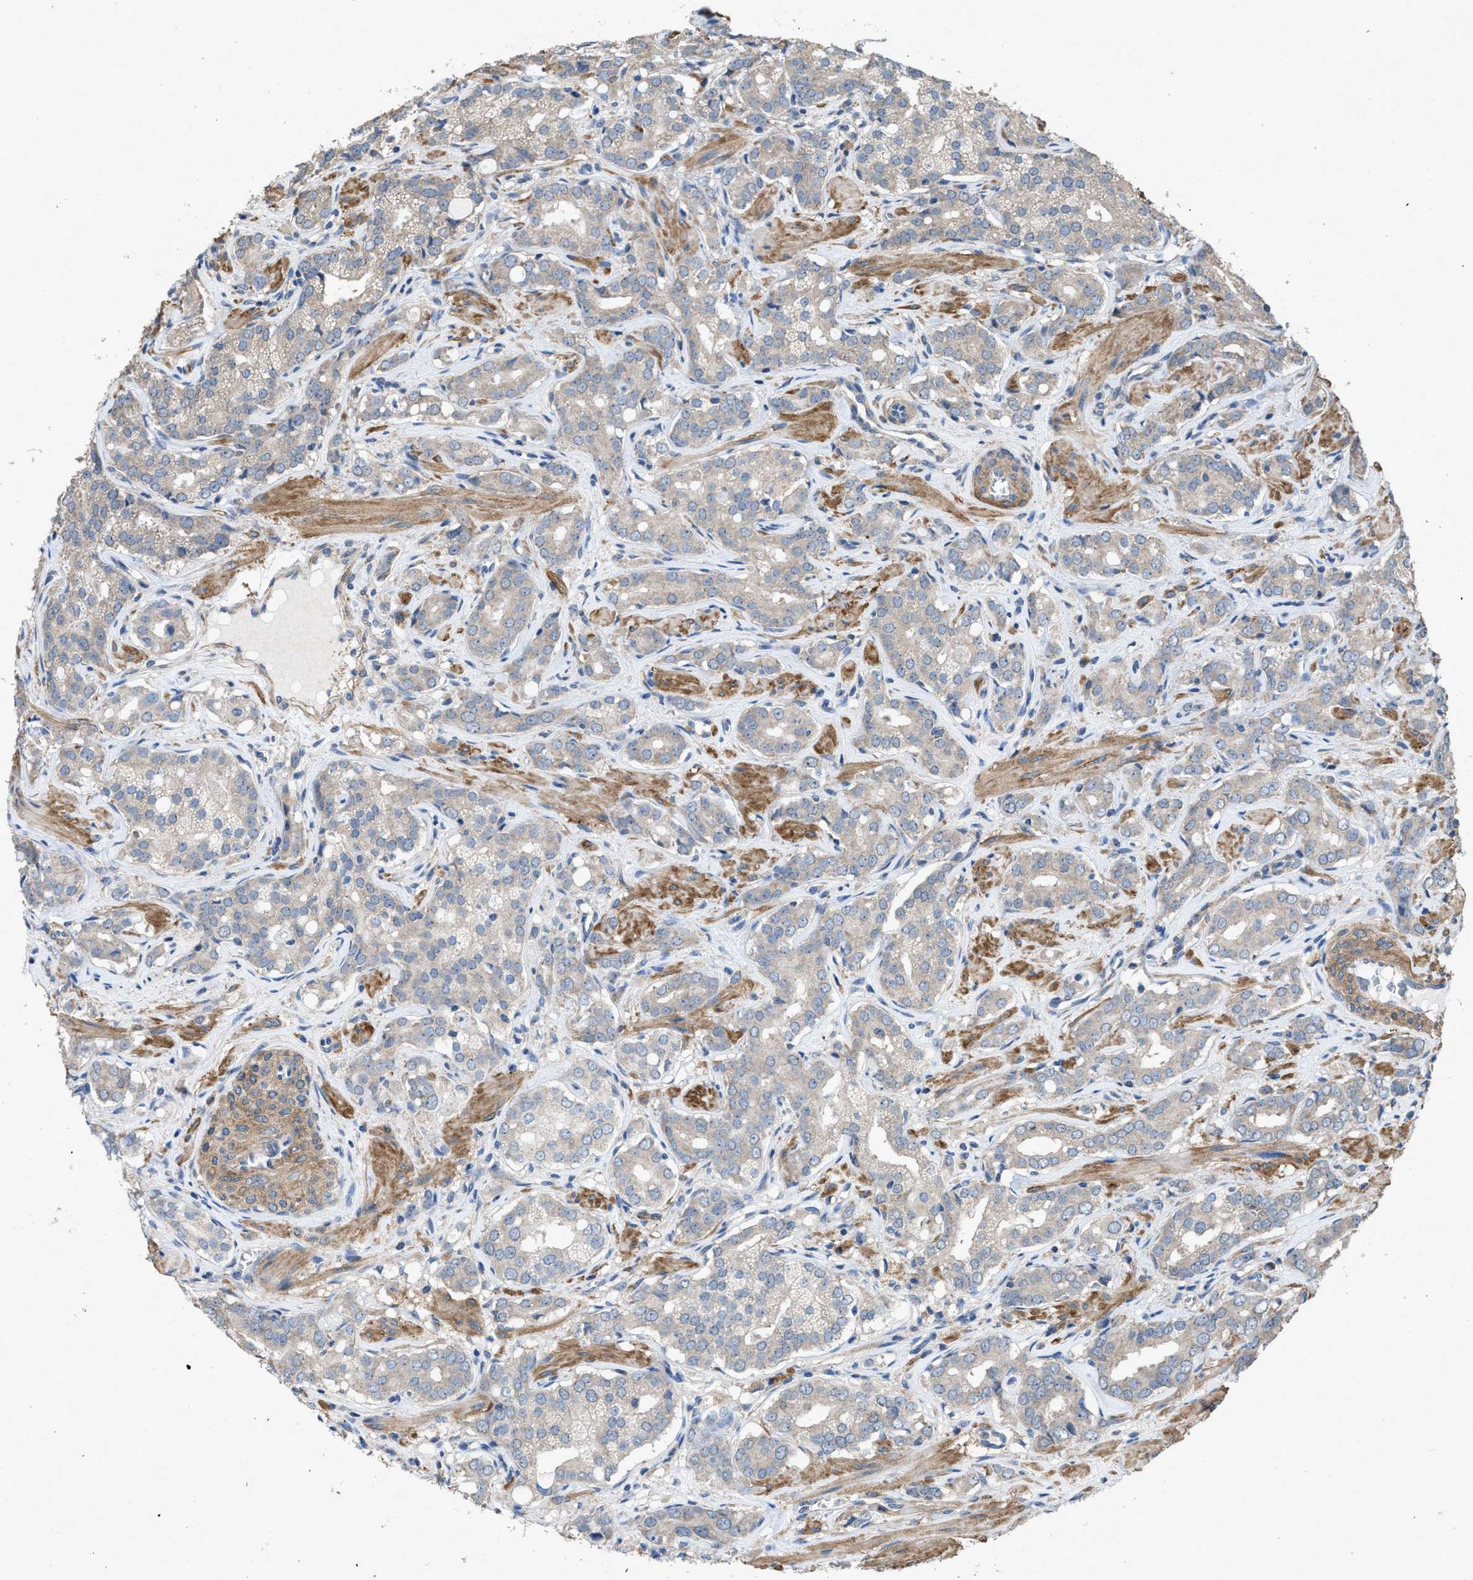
{"staining": {"intensity": "weak", "quantity": "25%-75%", "location": "cytoplasmic/membranous"}, "tissue": "prostate cancer", "cell_type": "Tumor cells", "image_type": "cancer", "snomed": [{"axis": "morphology", "description": "Adenocarcinoma, High grade"}, {"axis": "topography", "description": "Prostate"}], "caption": "IHC (DAB (3,3'-diaminobenzidine)) staining of prostate adenocarcinoma (high-grade) exhibits weak cytoplasmic/membranous protein positivity in about 25%-75% of tumor cells.", "gene": "ARL6", "patient": {"sex": "male", "age": 52}}